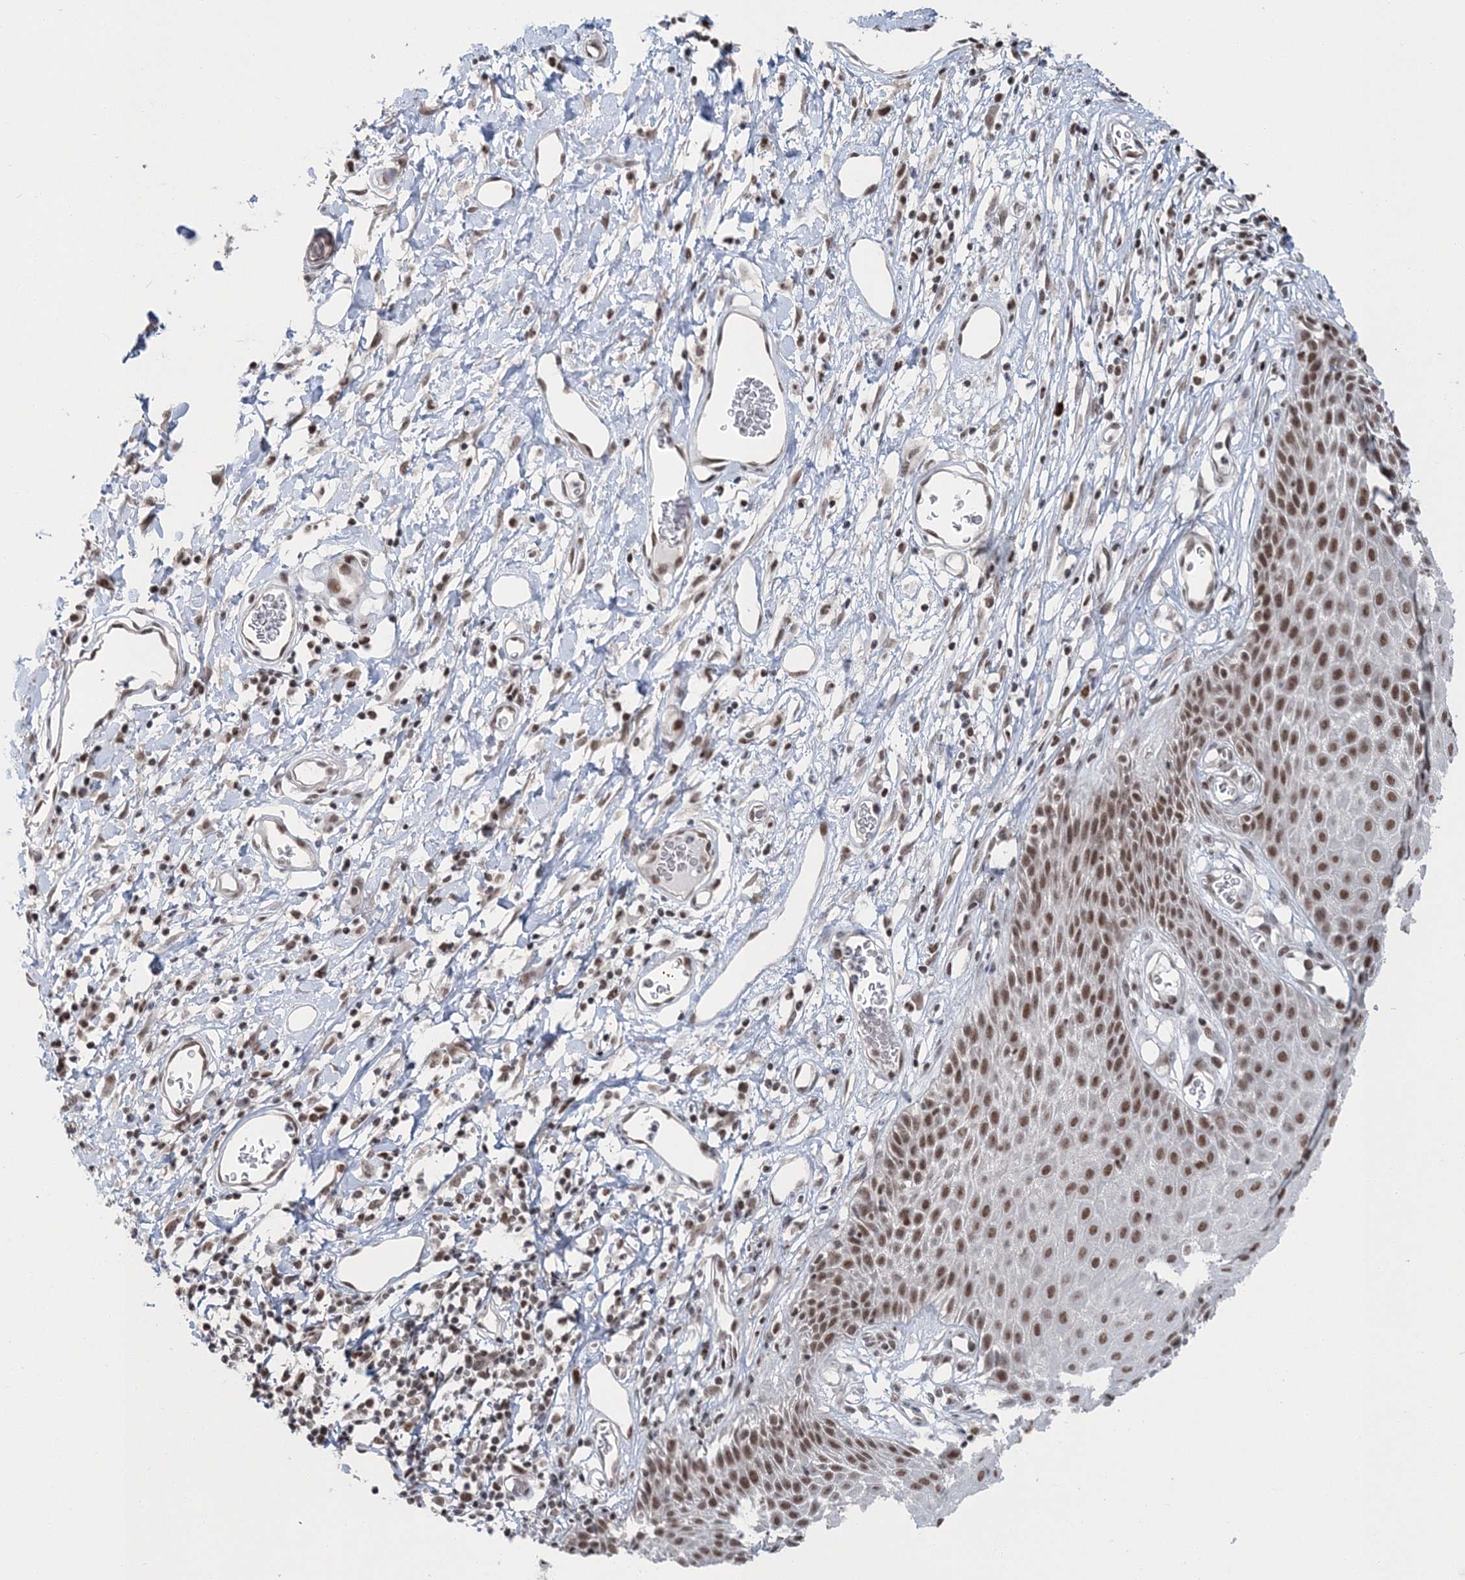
{"staining": {"intensity": "moderate", "quantity": ">75%", "location": "nuclear"}, "tissue": "skin", "cell_type": "Epidermal cells", "image_type": "normal", "snomed": [{"axis": "morphology", "description": "Normal tissue, NOS"}, {"axis": "topography", "description": "Vulva"}], "caption": "This image shows benign skin stained with immunohistochemistry (IHC) to label a protein in brown. The nuclear of epidermal cells show moderate positivity for the protein. Nuclei are counter-stained blue.", "gene": "PDS5A", "patient": {"sex": "female", "age": 68}}